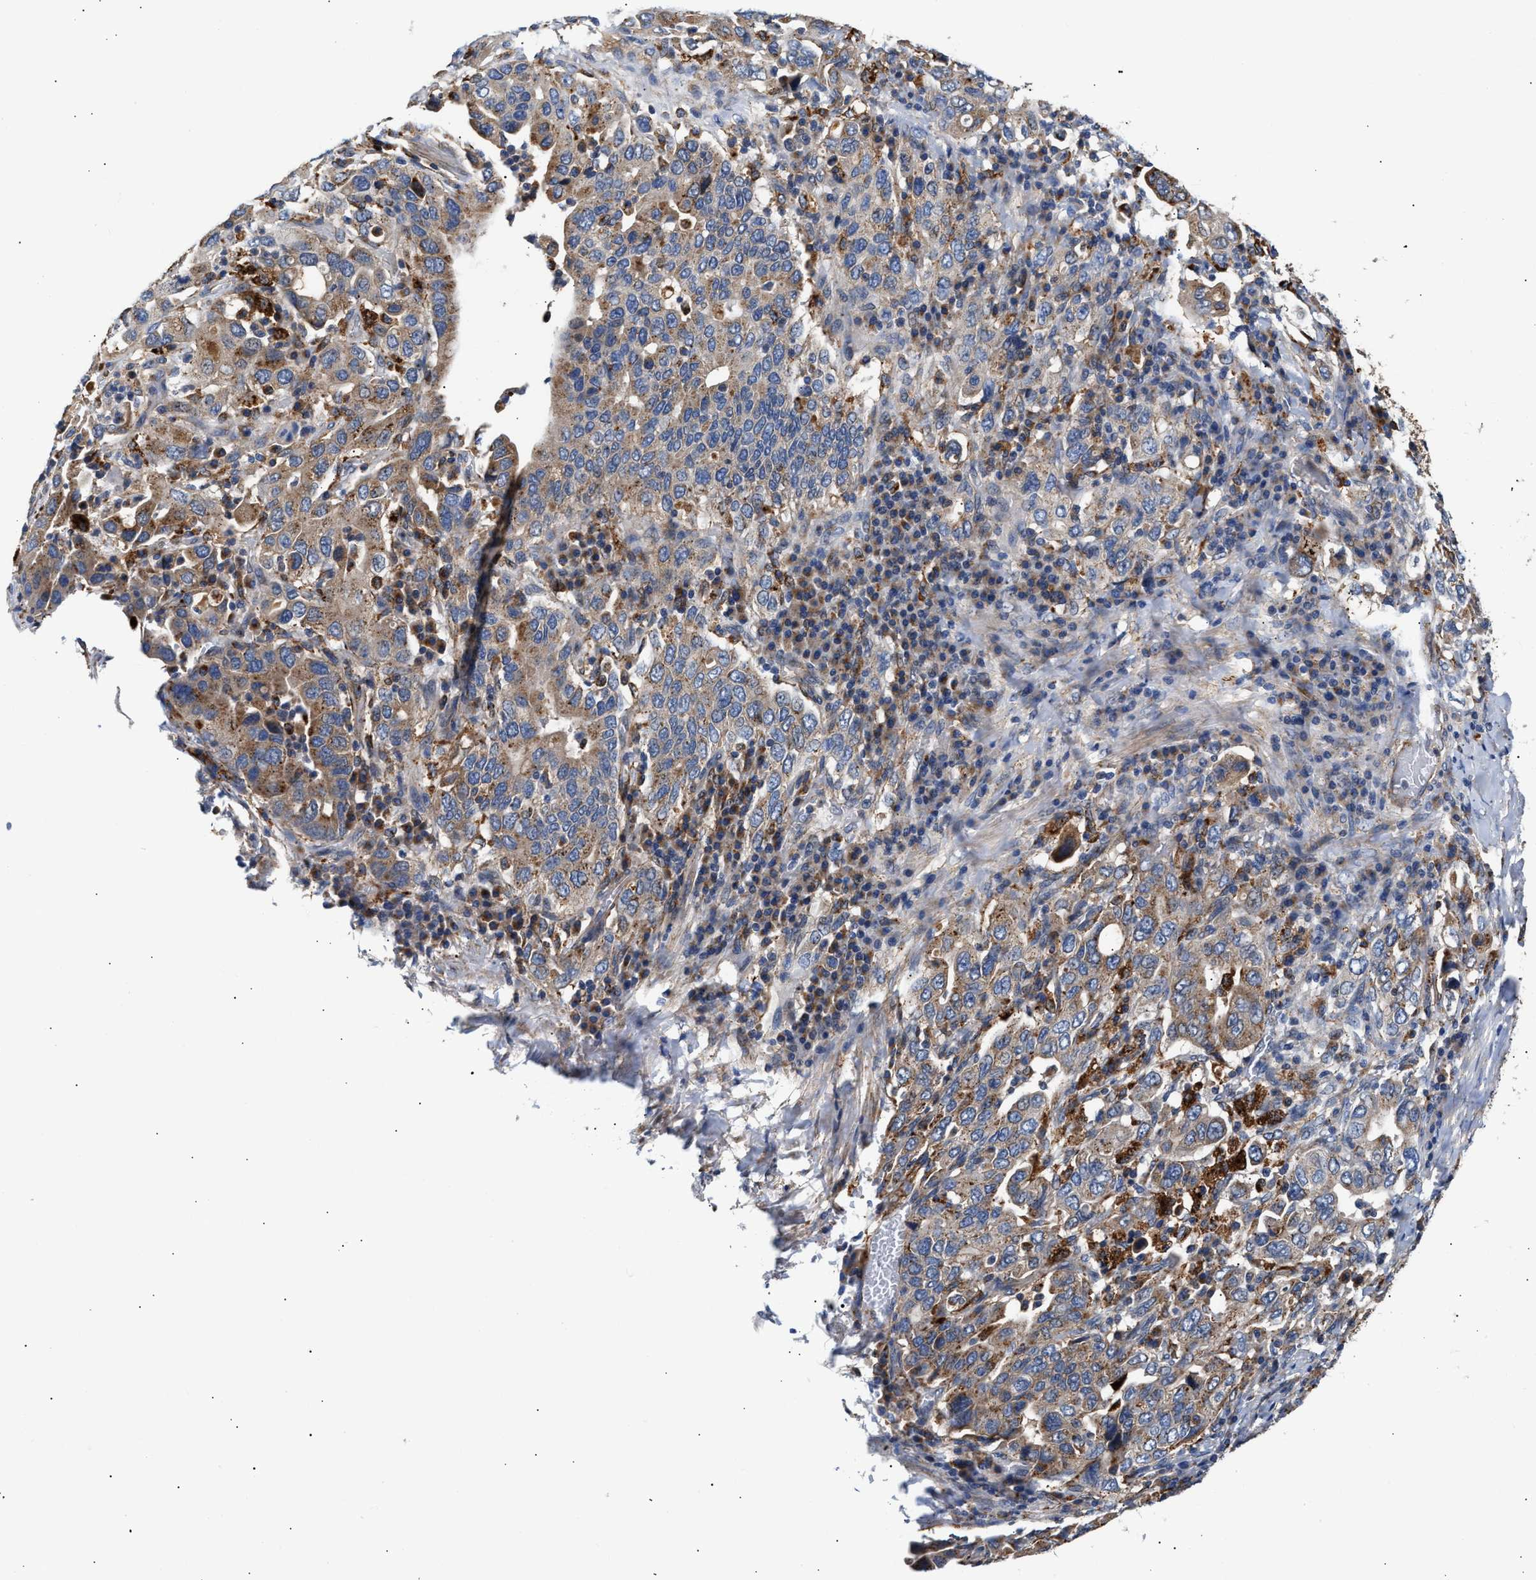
{"staining": {"intensity": "moderate", "quantity": ">75%", "location": "cytoplasmic/membranous"}, "tissue": "stomach cancer", "cell_type": "Tumor cells", "image_type": "cancer", "snomed": [{"axis": "morphology", "description": "Adenocarcinoma, NOS"}, {"axis": "topography", "description": "Stomach, upper"}], "caption": "Approximately >75% of tumor cells in stomach cancer (adenocarcinoma) reveal moderate cytoplasmic/membranous protein staining as visualized by brown immunohistochemical staining.", "gene": "CCDC146", "patient": {"sex": "male", "age": 62}}